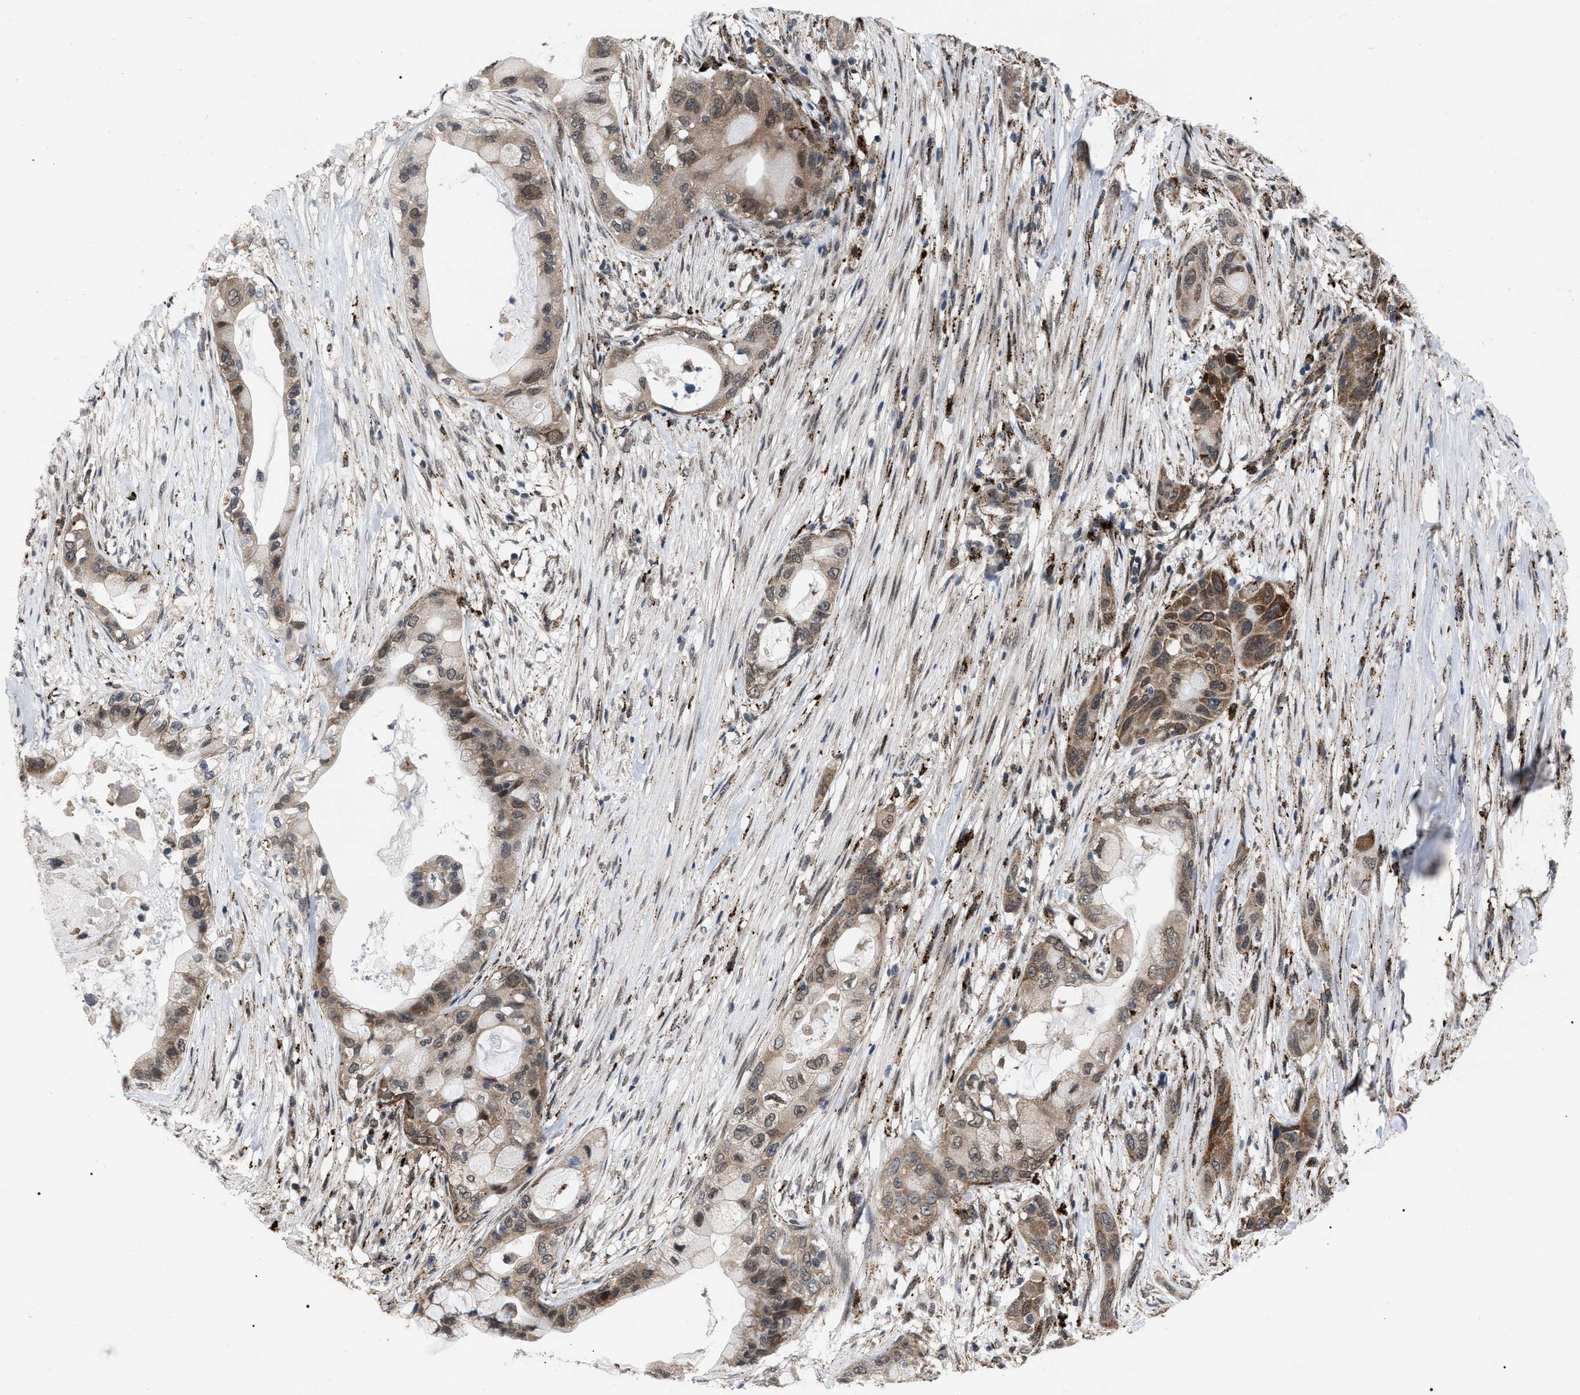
{"staining": {"intensity": "moderate", "quantity": "25%-75%", "location": "cytoplasmic/membranous,nuclear"}, "tissue": "pancreatic cancer", "cell_type": "Tumor cells", "image_type": "cancer", "snomed": [{"axis": "morphology", "description": "Adenocarcinoma, NOS"}, {"axis": "topography", "description": "Pancreas"}], "caption": "Pancreatic cancer tissue reveals moderate cytoplasmic/membranous and nuclear staining in about 25%-75% of tumor cells, visualized by immunohistochemistry. The protein of interest is shown in brown color, while the nuclei are stained blue.", "gene": "UPF1", "patient": {"sex": "male", "age": 53}}